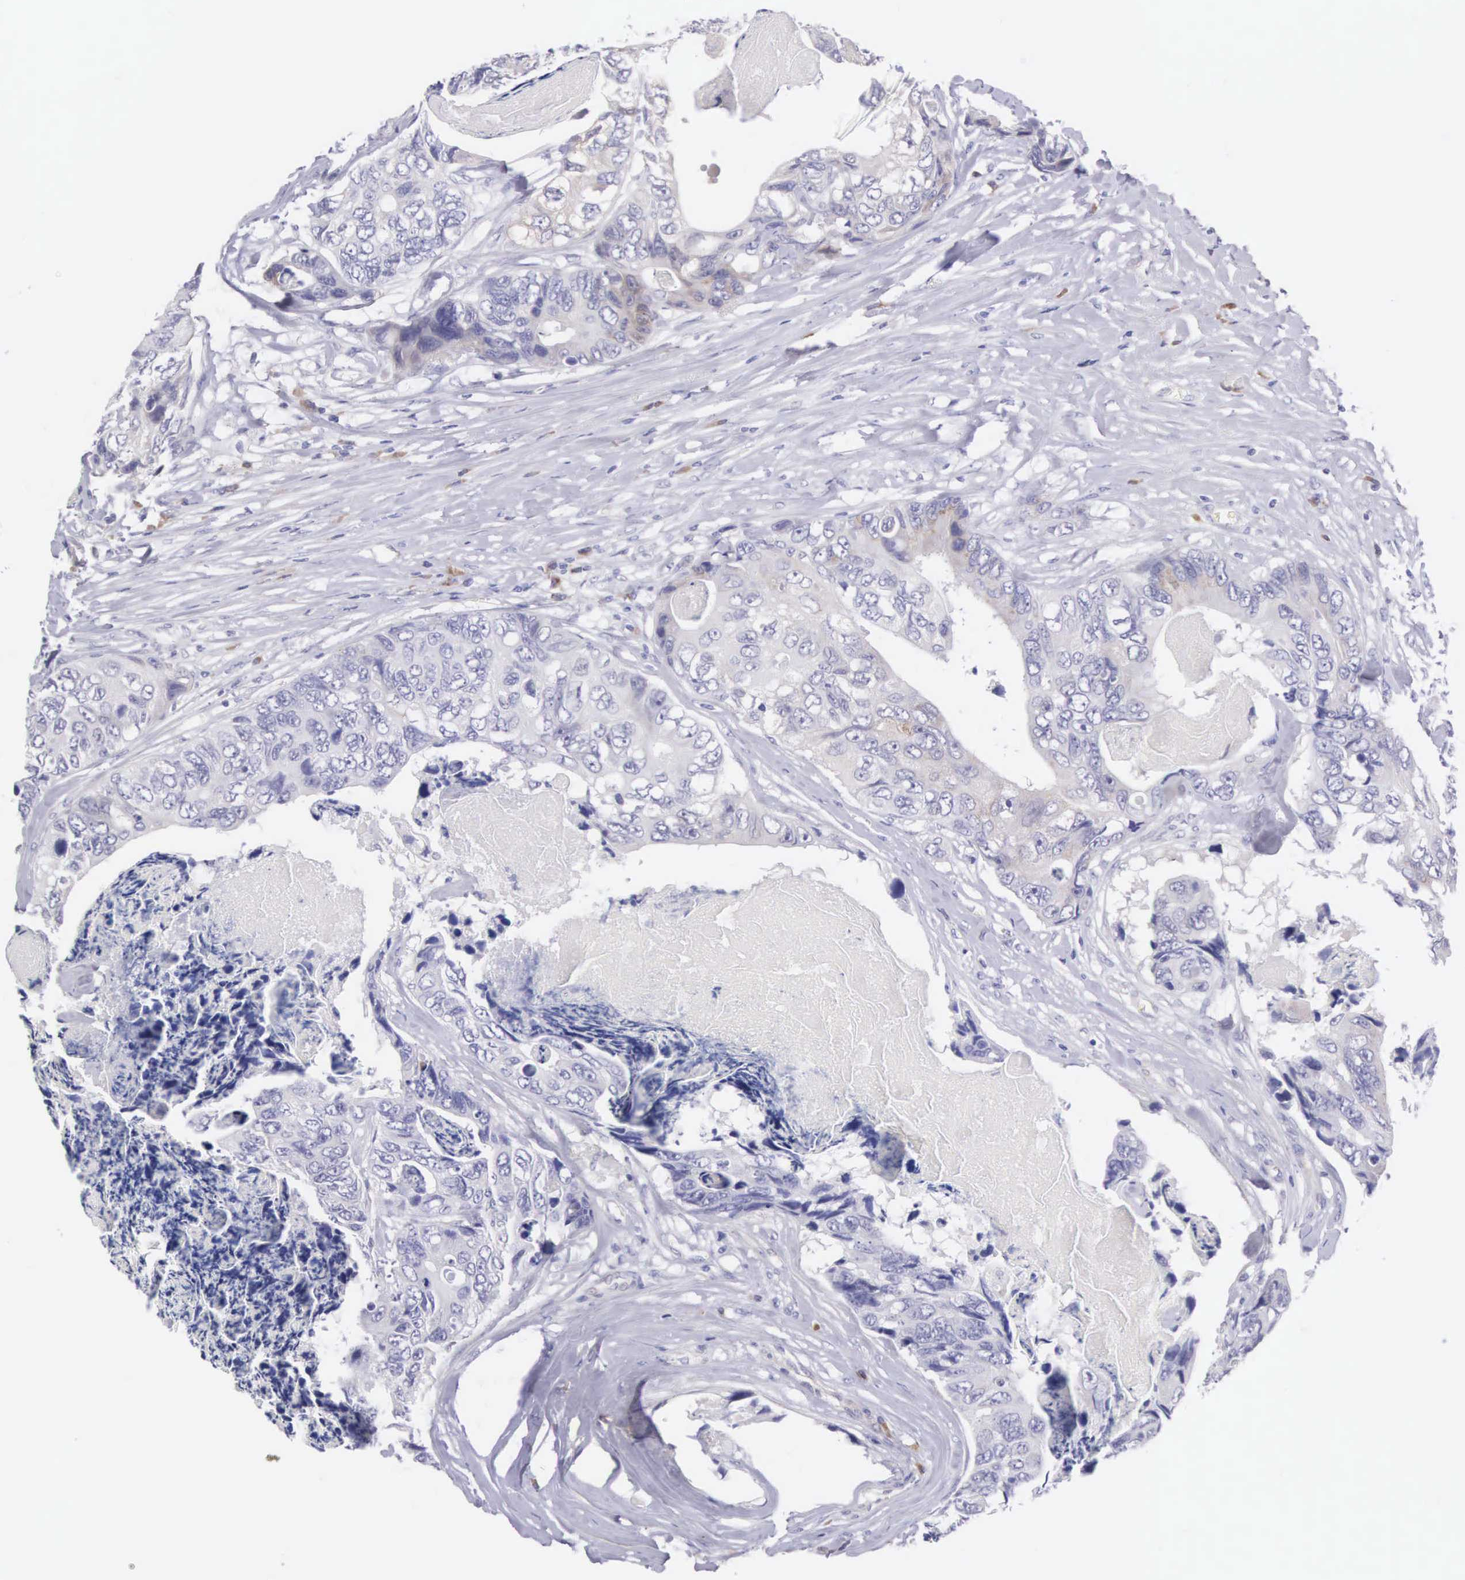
{"staining": {"intensity": "negative", "quantity": "none", "location": "none"}, "tissue": "colorectal cancer", "cell_type": "Tumor cells", "image_type": "cancer", "snomed": [{"axis": "morphology", "description": "Adenocarcinoma, NOS"}, {"axis": "topography", "description": "Colon"}], "caption": "A micrograph of human colorectal cancer is negative for staining in tumor cells. The staining was performed using DAB (3,3'-diaminobenzidine) to visualize the protein expression in brown, while the nuclei were stained in blue with hematoxylin (Magnification: 20x).", "gene": "ARFGAP3", "patient": {"sex": "female", "age": 86}}